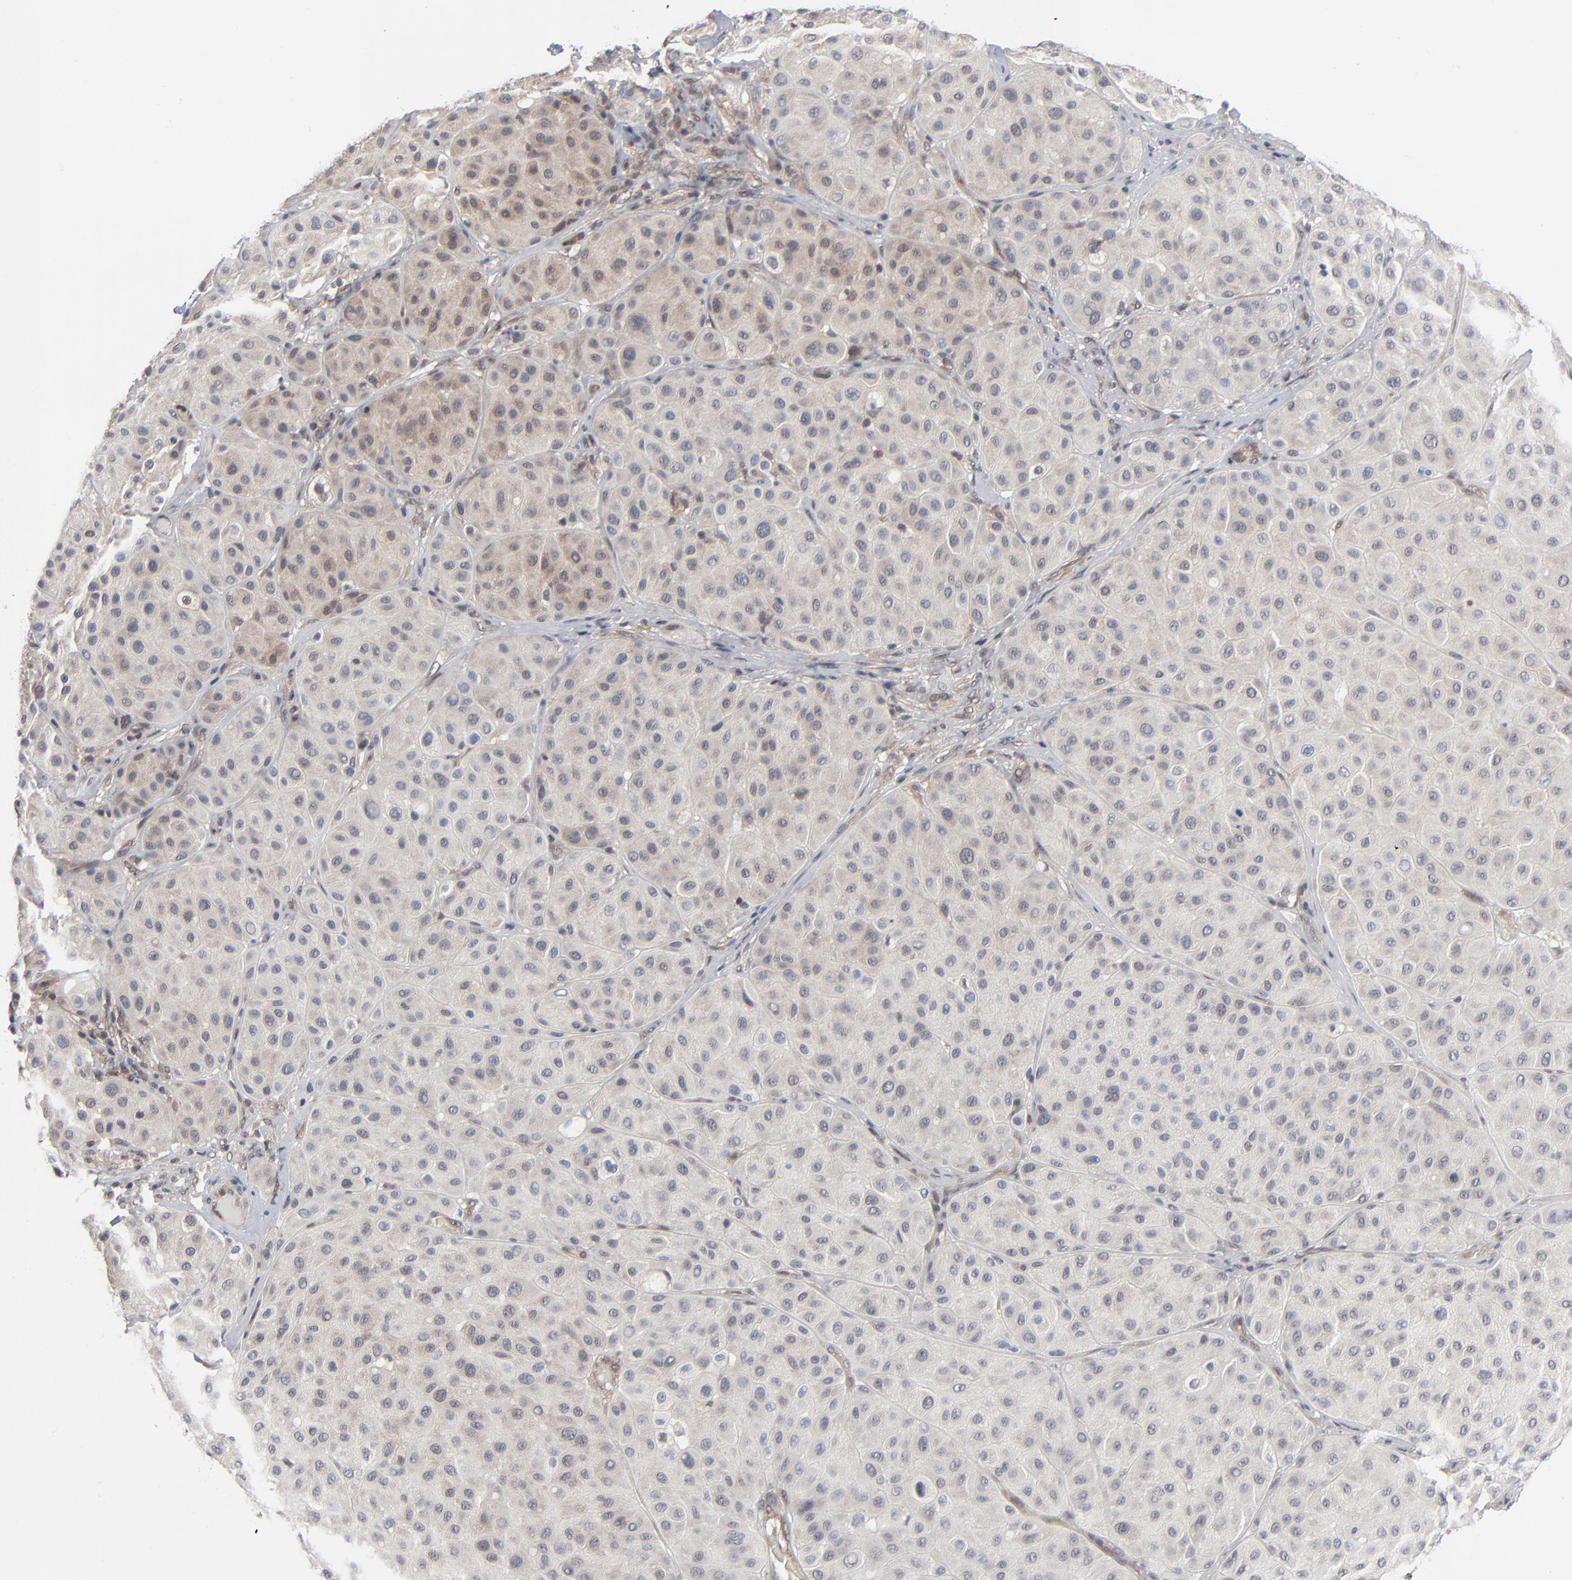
{"staining": {"intensity": "weak", "quantity": "25%-75%", "location": "cytoplasmic/membranous"}, "tissue": "melanoma", "cell_type": "Tumor cells", "image_type": "cancer", "snomed": [{"axis": "morphology", "description": "Normal tissue, NOS"}, {"axis": "morphology", "description": "Malignant melanoma, Metastatic site"}, {"axis": "topography", "description": "Skin"}], "caption": "Human malignant melanoma (metastatic site) stained with a protein marker exhibits weak staining in tumor cells.", "gene": "RPS6KB1", "patient": {"sex": "male", "age": 41}}